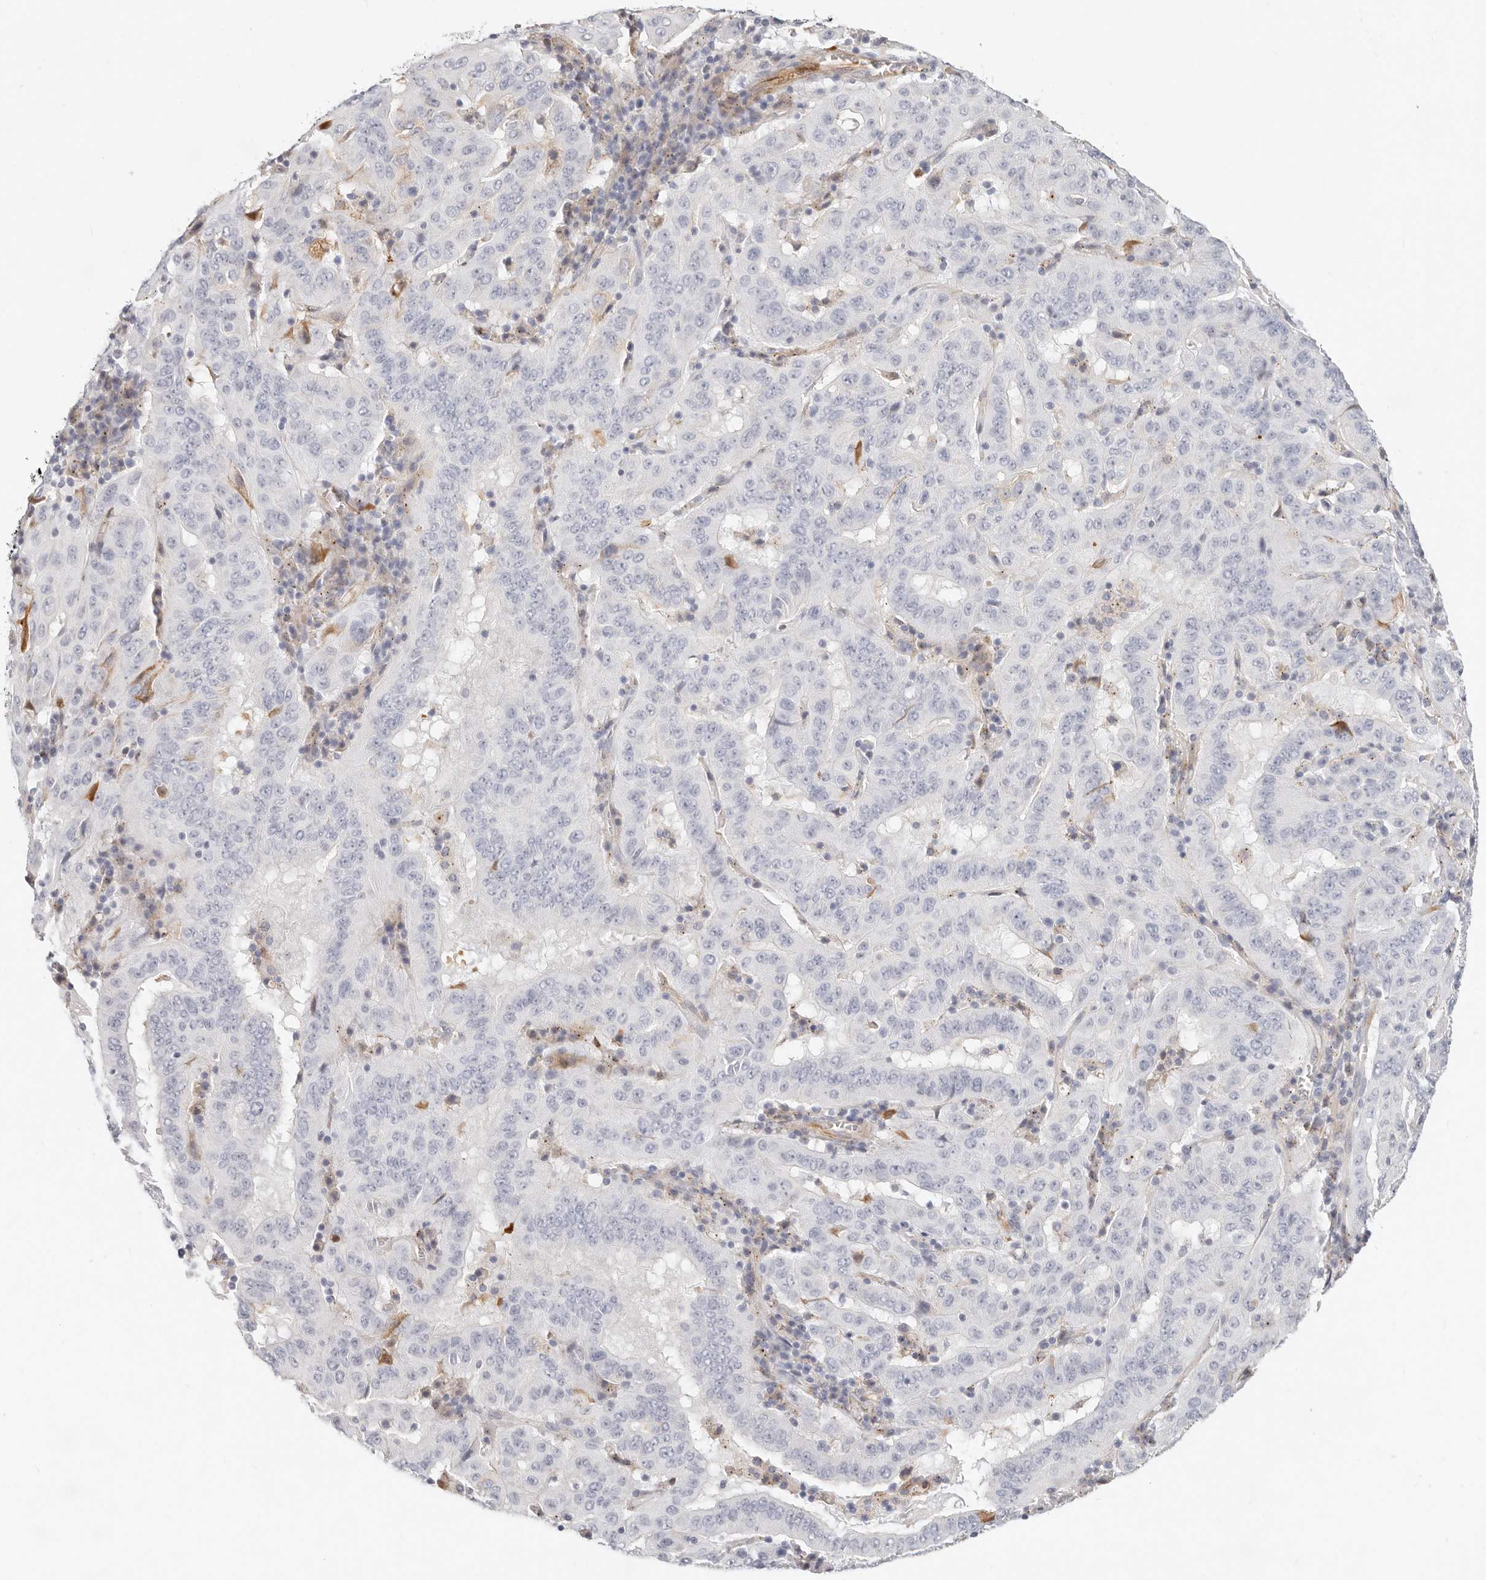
{"staining": {"intensity": "negative", "quantity": "none", "location": "none"}, "tissue": "pancreatic cancer", "cell_type": "Tumor cells", "image_type": "cancer", "snomed": [{"axis": "morphology", "description": "Adenocarcinoma, NOS"}, {"axis": "topography", "description": "Pancreas"}], "caption": "This image is of pancreatic adenocarcinoma stained with immunohistochemistry (IHC) to label a protein in brown with the nuclei are counter-stained blue. There is no expression in tumor cells.", "gene": "ZRANB1", "patient": {"sex": "male", "age": 63}}